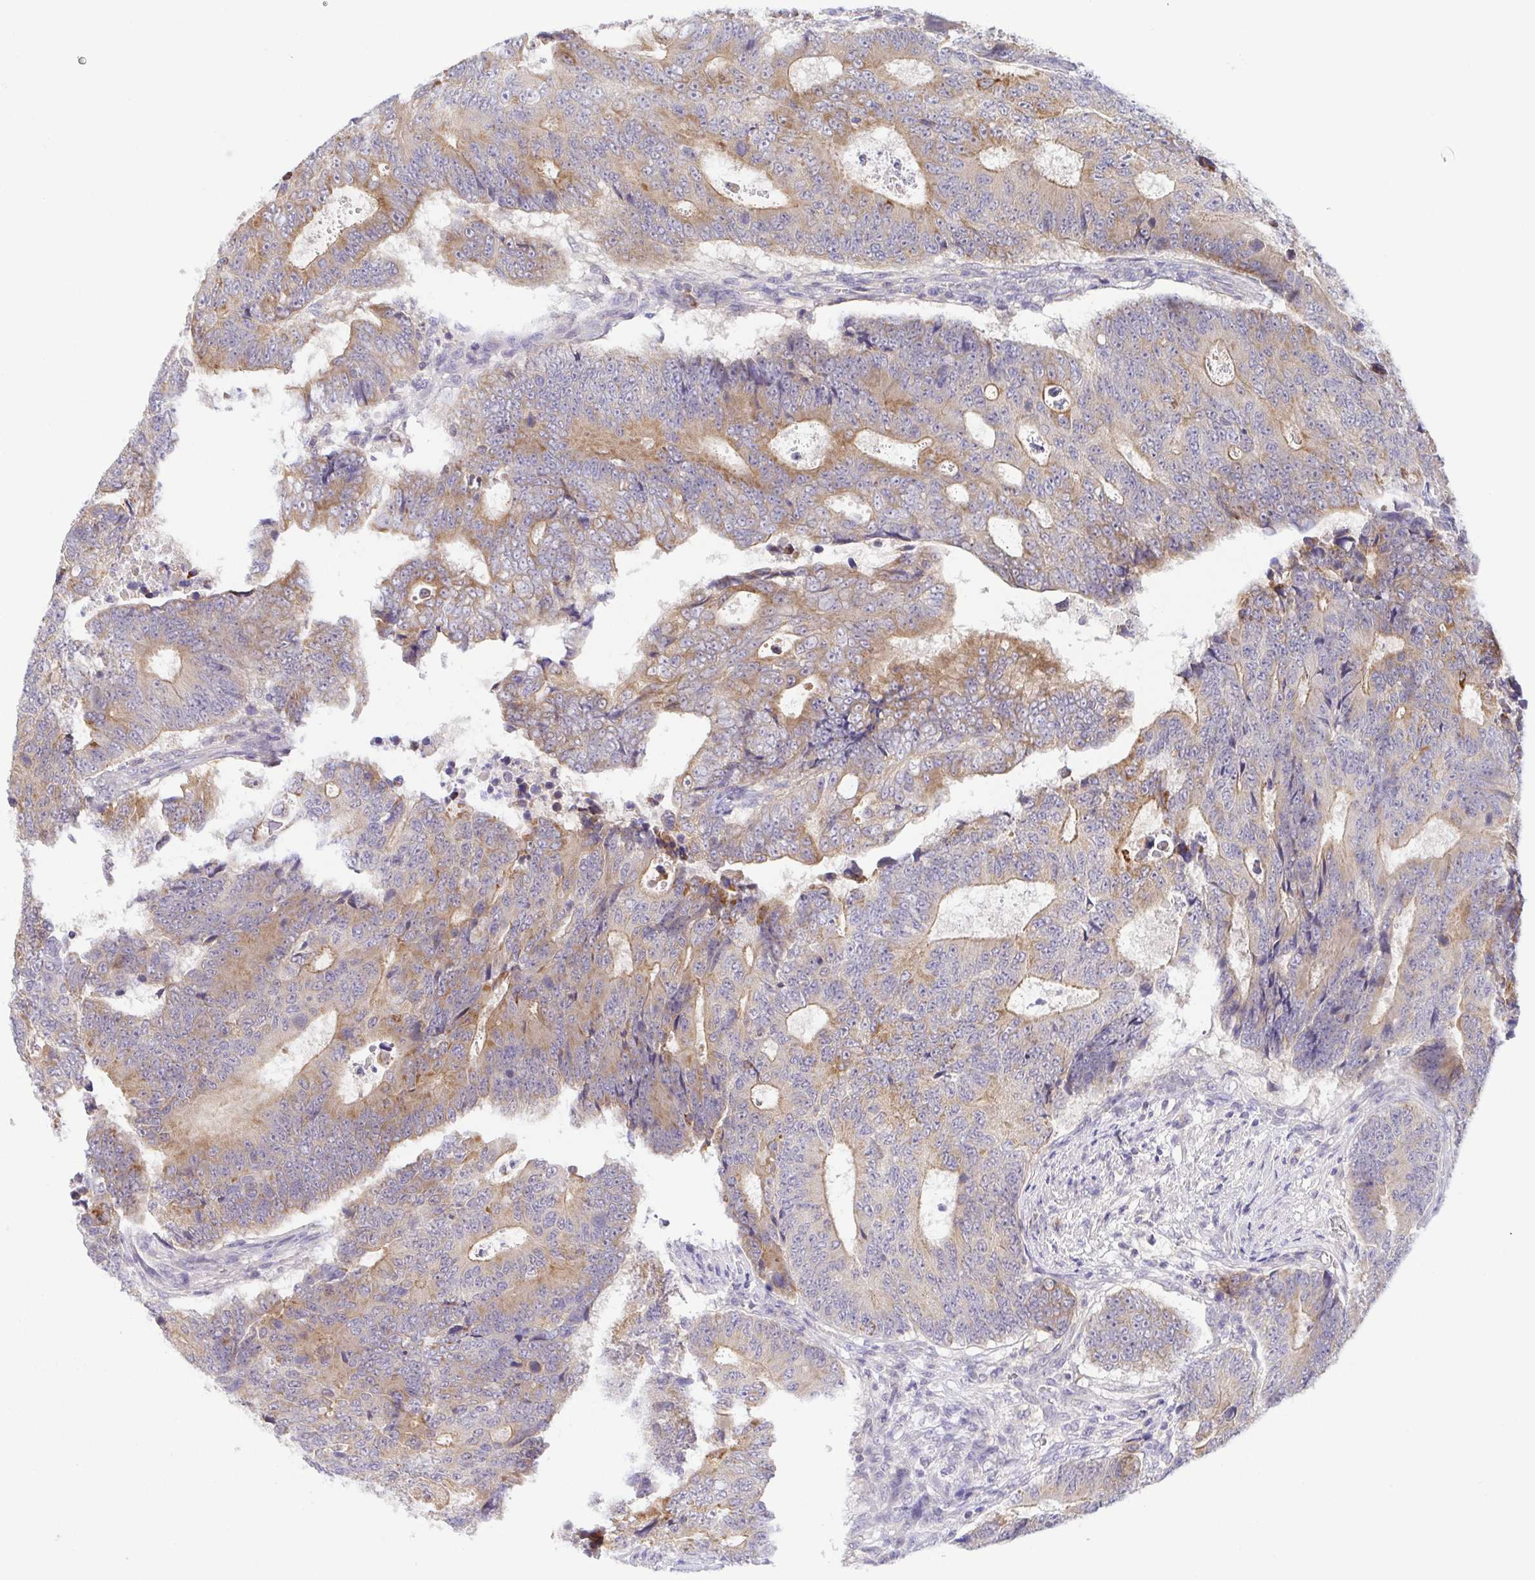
{"staining": {"intensity": "moderate", "quantity": "25%-75%", "location": "cytoplasmic/membranous"}, "tissue": "colorectal cancer", "cell_type": "Tumor cells", "image_type": "cancer", "snomed": [{"axis": "morphology", "description": "Adenocarcinoma, NOS"}, {"axis": "topography", "description": "Colon"}], "caption": "Human colorectal cancer stained with a brown dye demonstrates moderate cytoplasmic/membranous positive positivity in about 25%-75% of tumor cells.", "gene": "BCL2L1", "patient": {"sex": "female", "age": 48}}